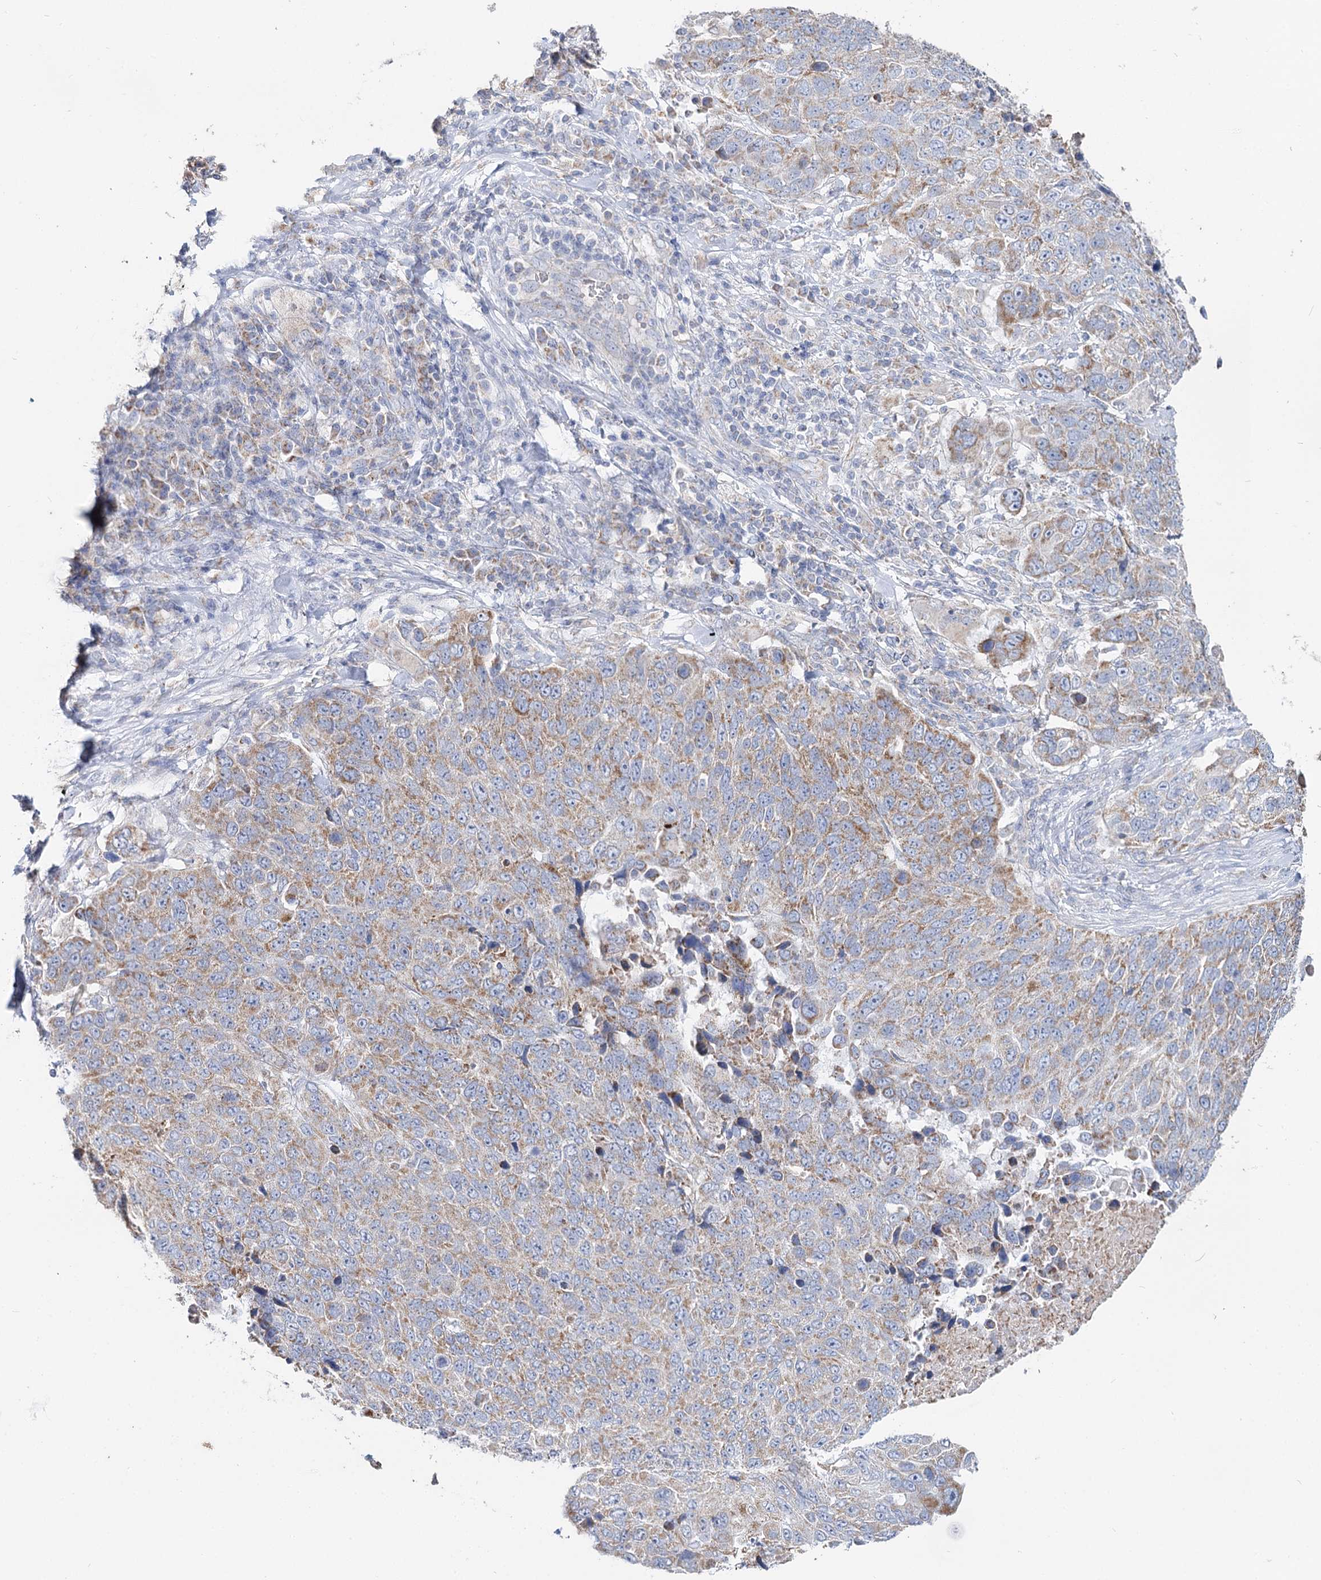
{"staining": {"intensity": "moderate", "quantity": ">75%", "location": "cytoplasmic/membranous"}, "tissue": "lung cancer", "cell_type": "Tumor cells", "image_type": "cancer", "snomed": [{"axis": "morphology", "description": "Normal tissue, NOS"}, {"axis": "morphology", "description": "Squamous cell carcinoma, NOS"}, {"axis": "topography", "description": "Lymph node"}, {"axis": "topography", "description": "Lung"}], "caption": "A histopathology image of human lung squamous cell carcinoma stained for a protein reveals moderate cytoplasmic/membranous brown staining in tumor cells.", "gene": "MCCC2", "patient": {"sex": "male", "age": 66}}